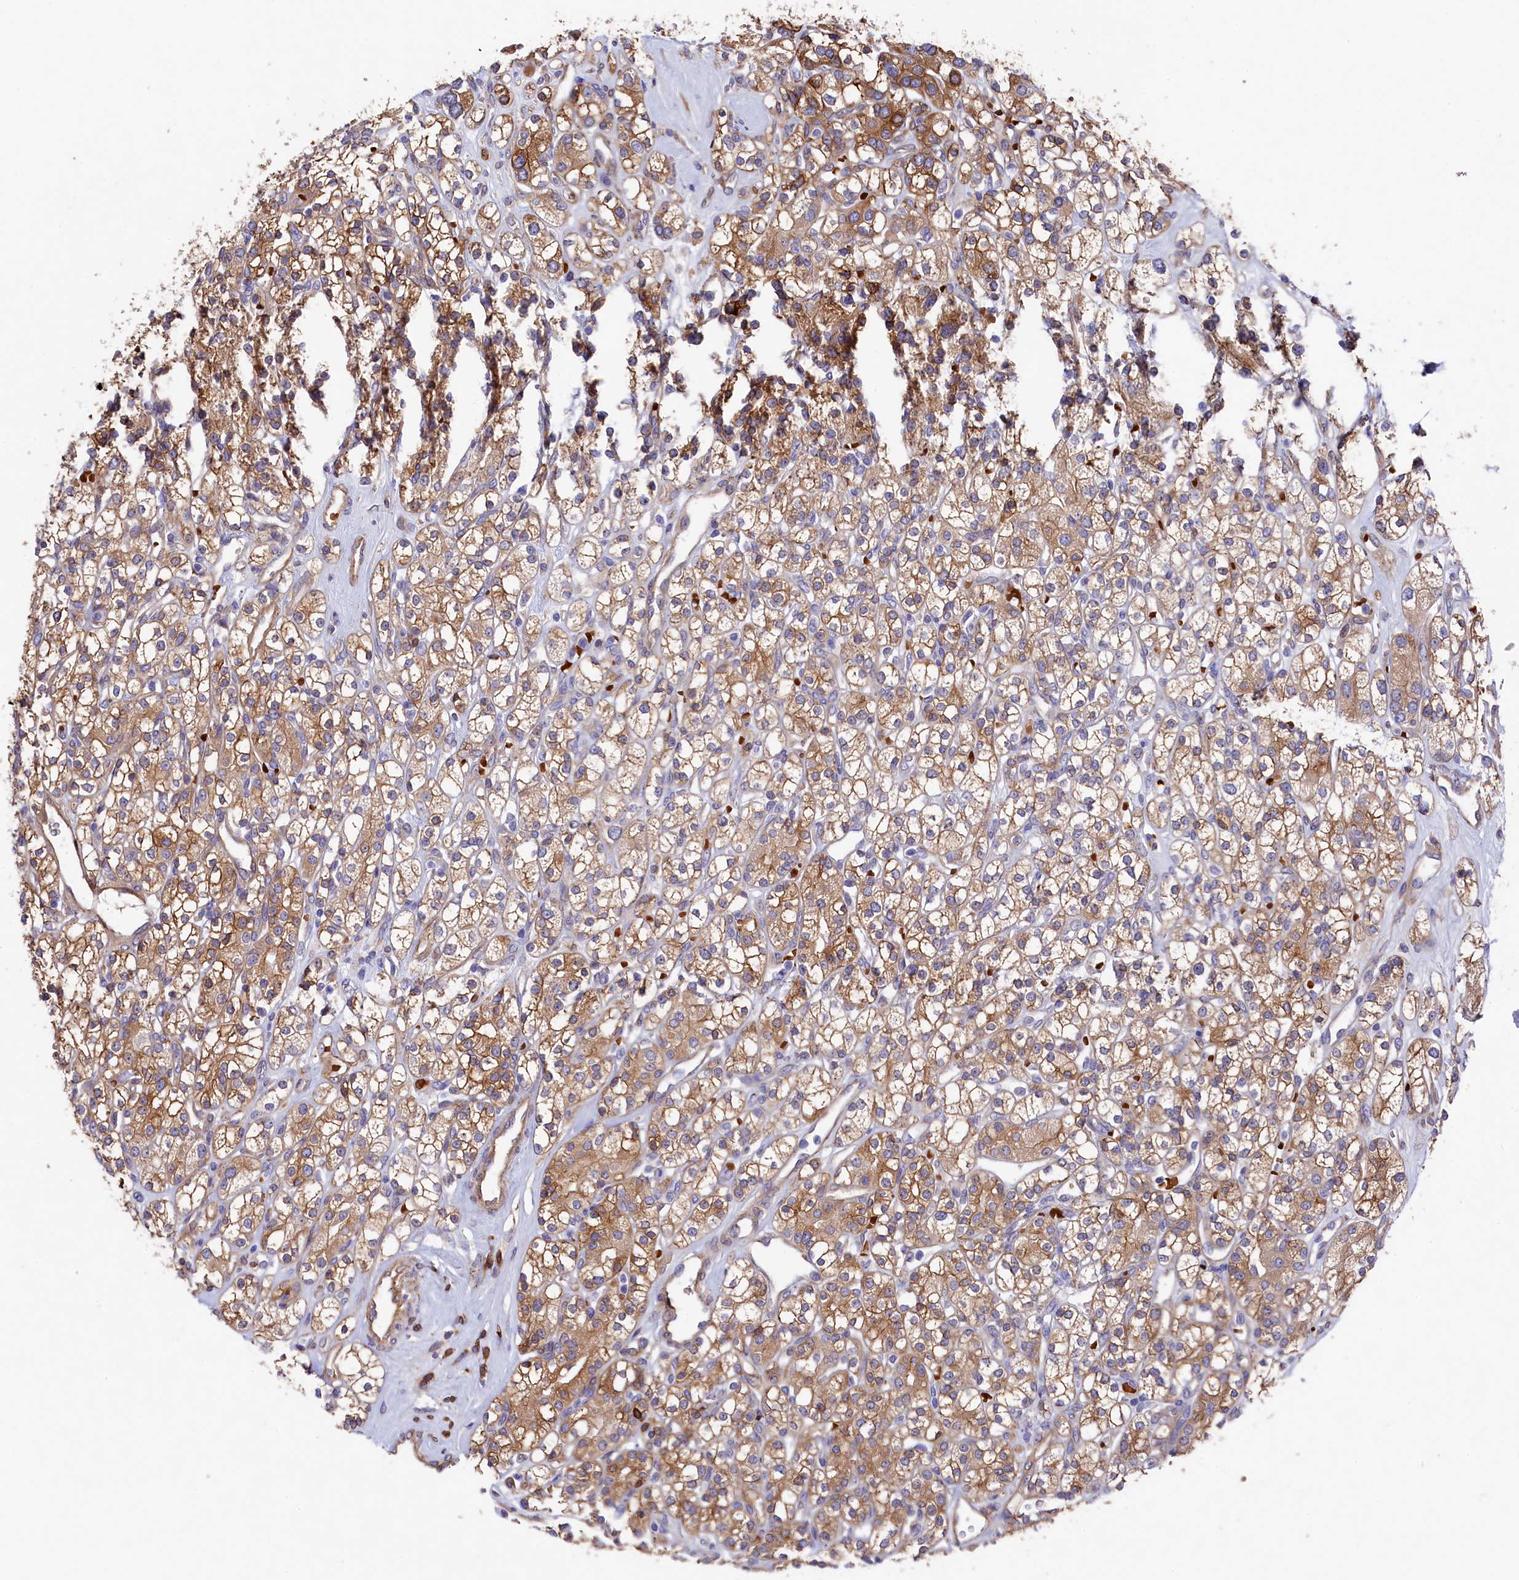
{"staining": {"intensity": "moderate", "quantity": ">75%", "location": "cytoplasmic/membranous"}, "tissue": "renal cancer", "cell_type": "Tumor cells", "image_type": "cancer", "snomed": [{"axis": "morphology", "description": "Adenocarcinoma, NOS"}, {"axis": "topography", "description": "Kidney"}], "caption": "Immunohistochemical staining of human renal cancer shows moderate cytoplasmic/membranous protein staining in approximately >75% of tumor cells. The staining was performed using DAB (3,3'-diaminobenzidine), with brown indicating positive protein expression. Nuclei are stained blue with hematoxylin.", "gene": "LHFPL4", "patient": {"sex": "male", "age": 77}}